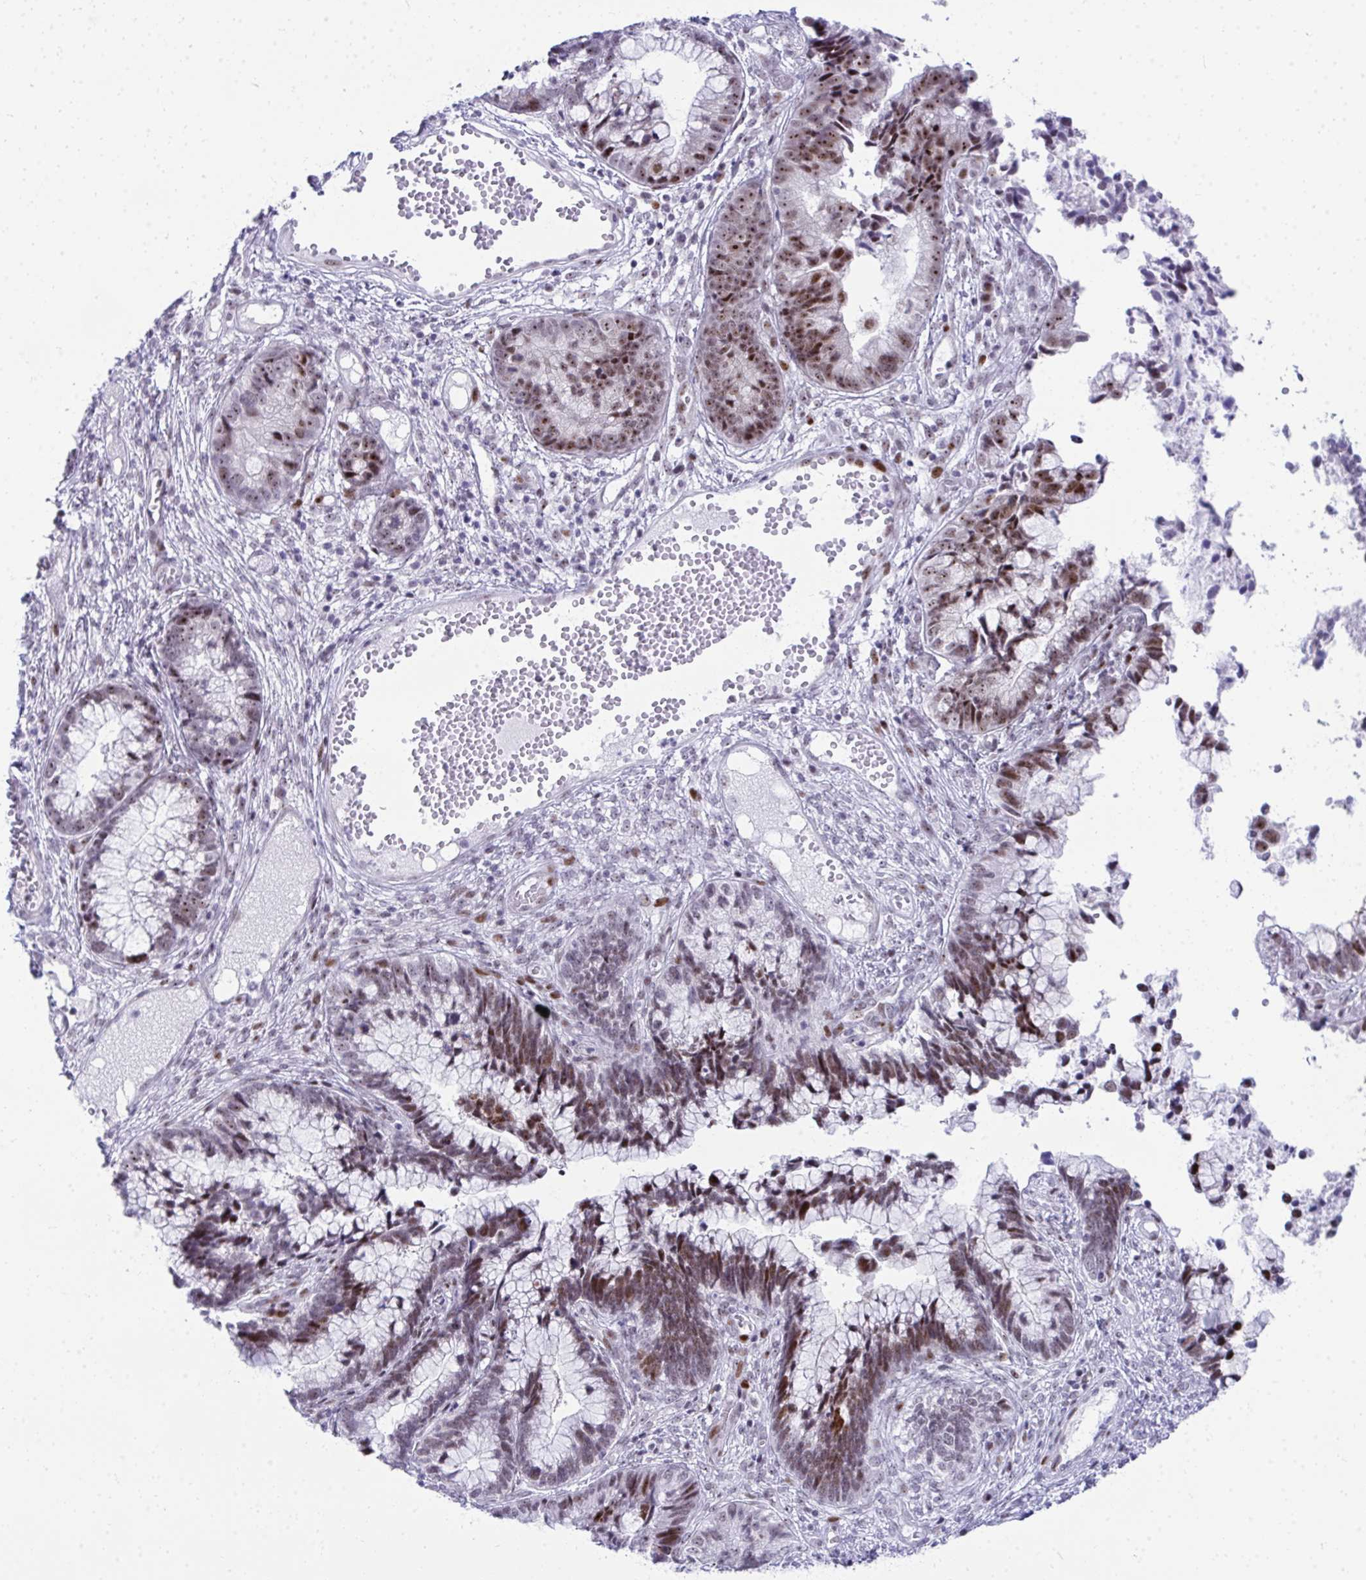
{"staining": {"intensity": "moderate", "quantity": ">75%", "location": "nuclear"}, "tissue": "cervical cancer", "cell_type": "Tumor cells", "image_type": "cancer", "snomed": [{"axis": "morphology", "description": "Adenocarcinoma, NOS"}, {"axis": "topography", "description": "Cervix"}], "caption": "This histopathology image demonstrates cervical cancer stained with immunohistochemistry (IHC) to label a protein in brown. The nuclear of tumor cells show moderate positivity for the protein. Nuclei are counter-stained blue.", "gene": "GLDN", "patient": {"sex": "female", "age": 44}}